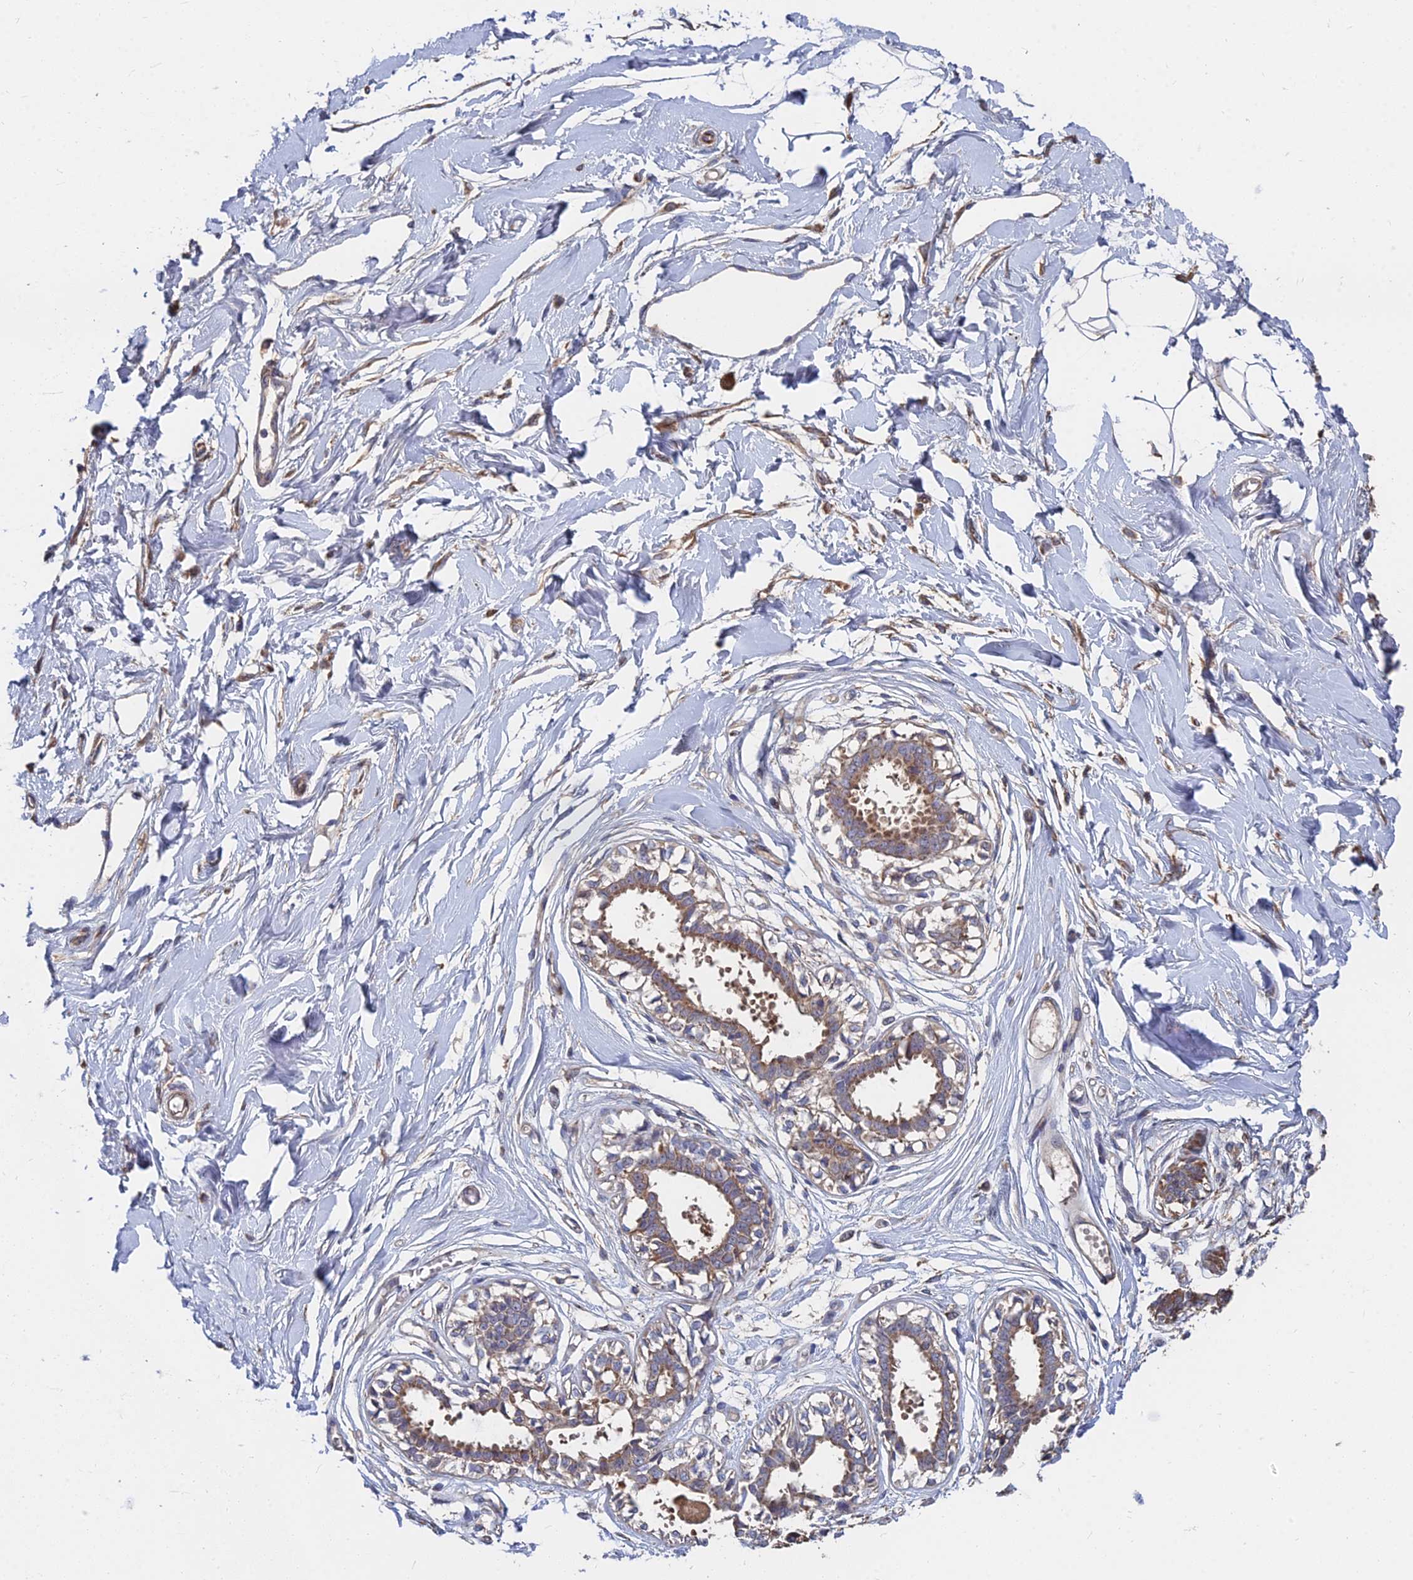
{"staining": {"intensity": "negative", "quantity": "none", "location": "none"}, "tissue": "breast", "cell_type": "Adipocytes", "image_type": "normal", "snomed": [{"axis": "morphology", "description": "Normal tissue, NOS"}, {"axis": "topography", "description": "Breast"}], "caption": "Unremarkable breast was stained to show a protein in brown. There is no significant positivity in adipocytes. (Stains: DAB (3,3'-diaminobenzidine) immunohistochemistry (IHC) with hematoxylin counter stain, Microscopy: brightfield microscopy at high magnification).", "gene": "CCZ1B", "patient": {"sex": "female", "age": 45}}